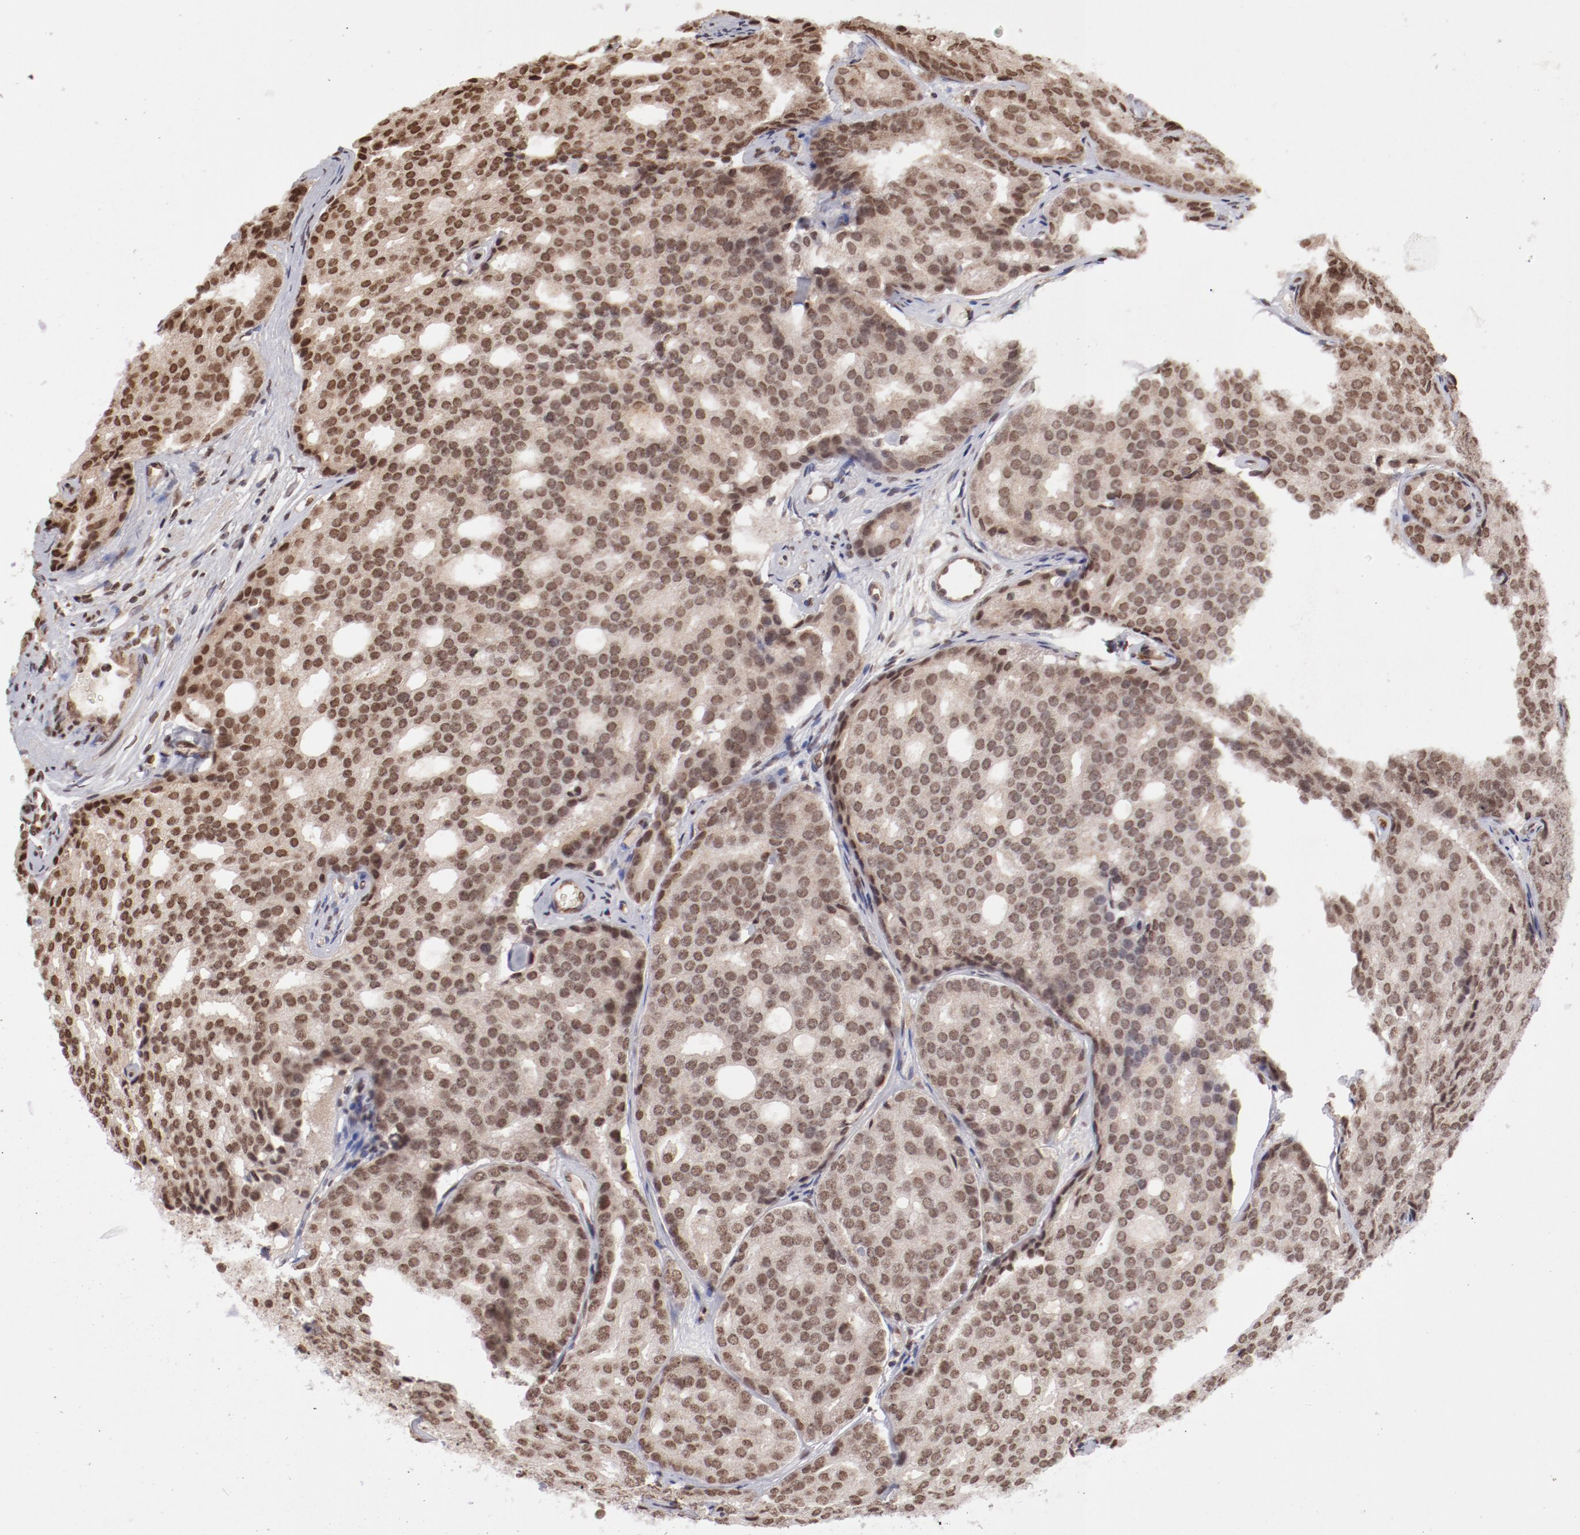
{"staining": {"intensity": "moderate", "quantity": ">75%", "location": "nuclear"}, "tissue": "prostate cancer", "cell_type": "Tumor cells", "image_type": "cancer", "snomed": [{"axis": "morphology", "description": "Adenocarcinoma, High grade"}, {"axis": "topography", "description": "Prostate"}], "caption": "Adenocarcinoma (high-grade) (prostate) stained with a brown dye demonstrates moderate nuclear positive expression in approximately >75% of tumor cells.", "gene": "ABL2", "patient": {"sex": "male", "age": 64}}